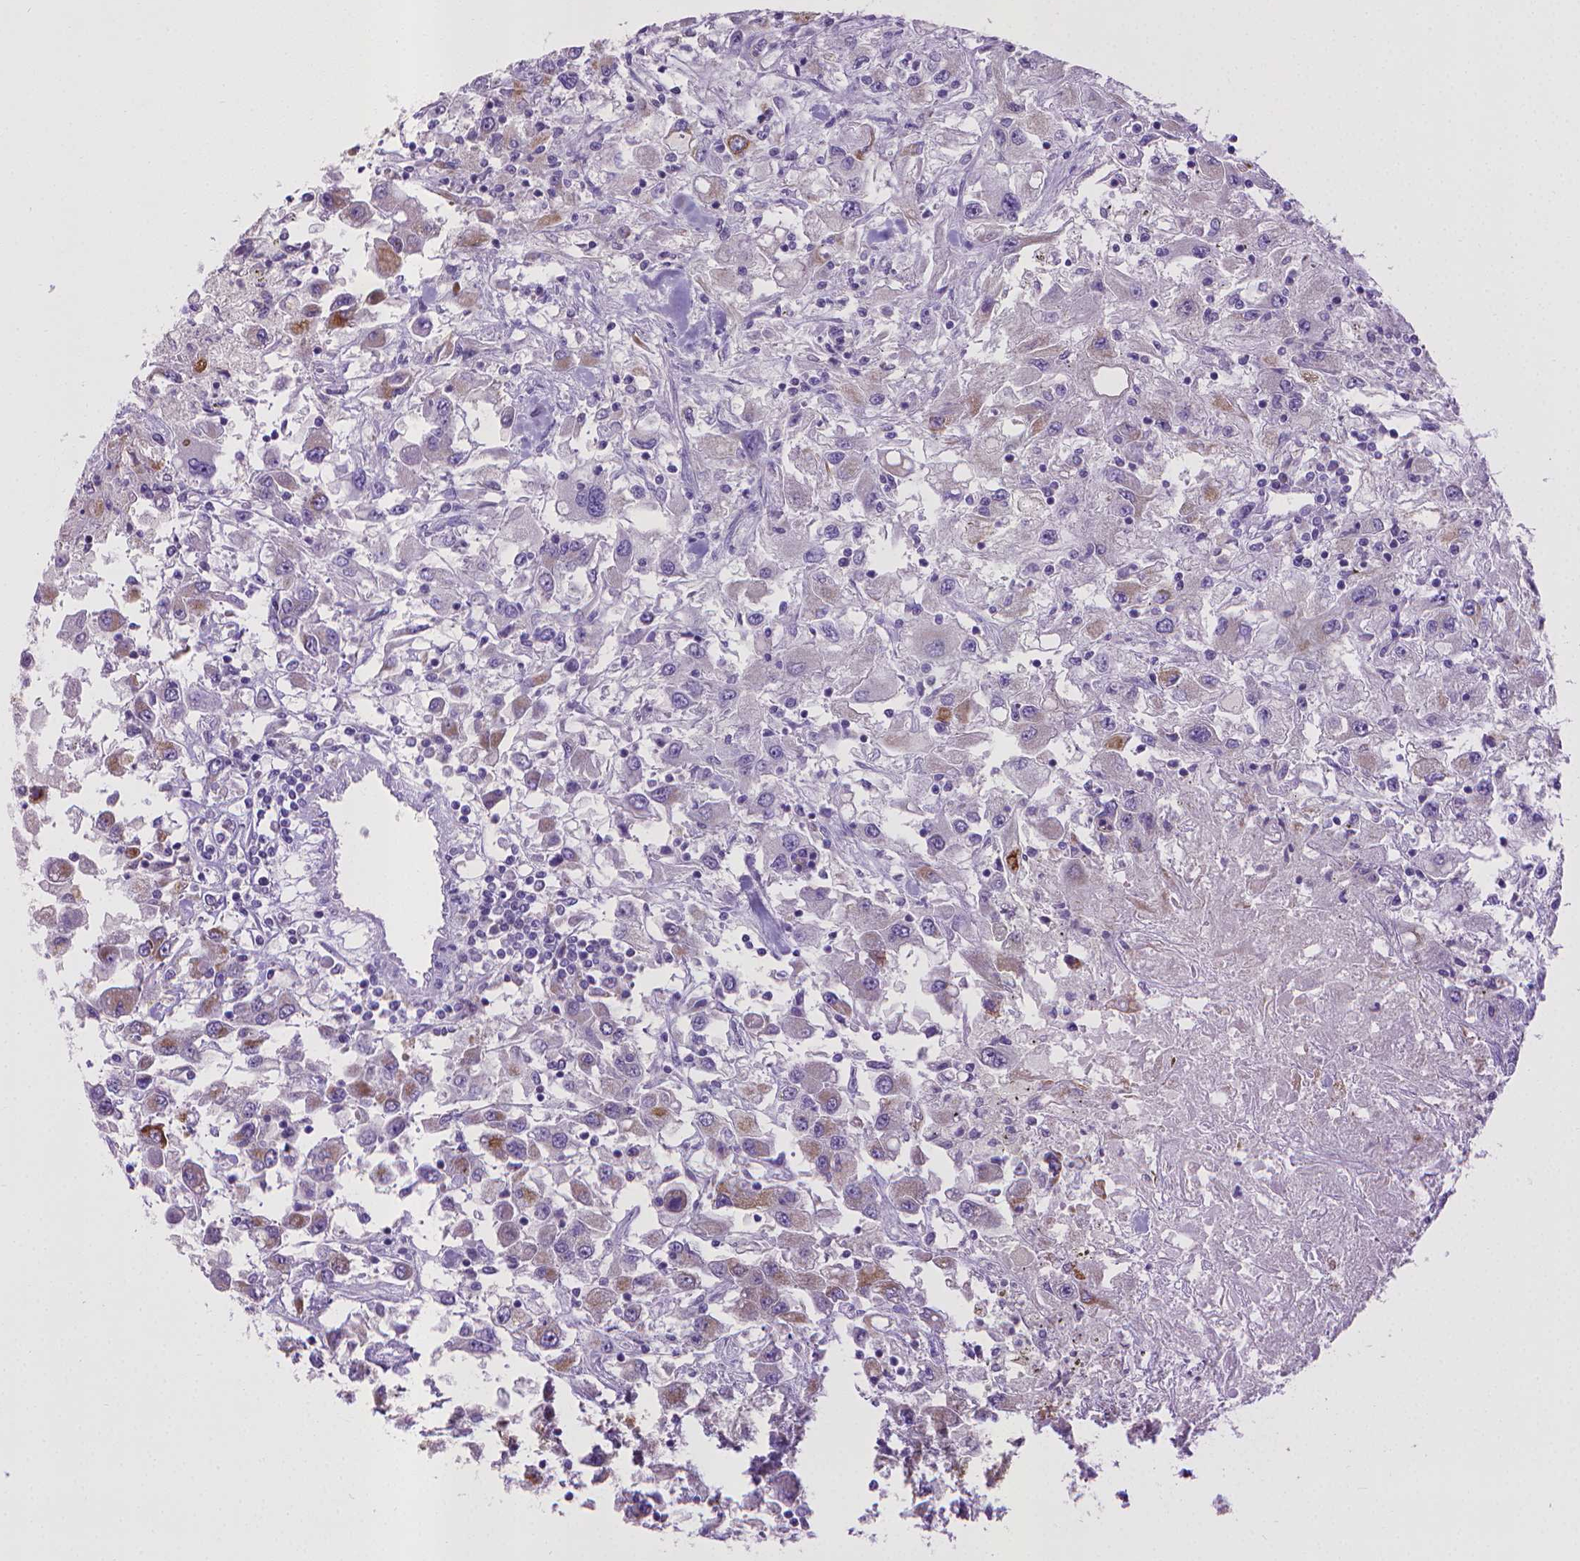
{"staining": {"intensity": "strong", "quantity": "<25%", "location": "cytoplasmic/membranous"}, "tissue": "renal cancer", "cell_type": "Tumor cells", "image_type": "cancer", "snomed": [{"axis": "morphology", "description": "Adenocarcinoma, NOS"}, {"axis": "topography", "description": "Kidney"}], "caption": "A brown stain highlights strong cytoplasmic/membranous positivity of a protein in renal cancer (adenocarcinoma) tumor cells.", "gene": "KMO", "patient": {"sex": "female", "age": 67}}